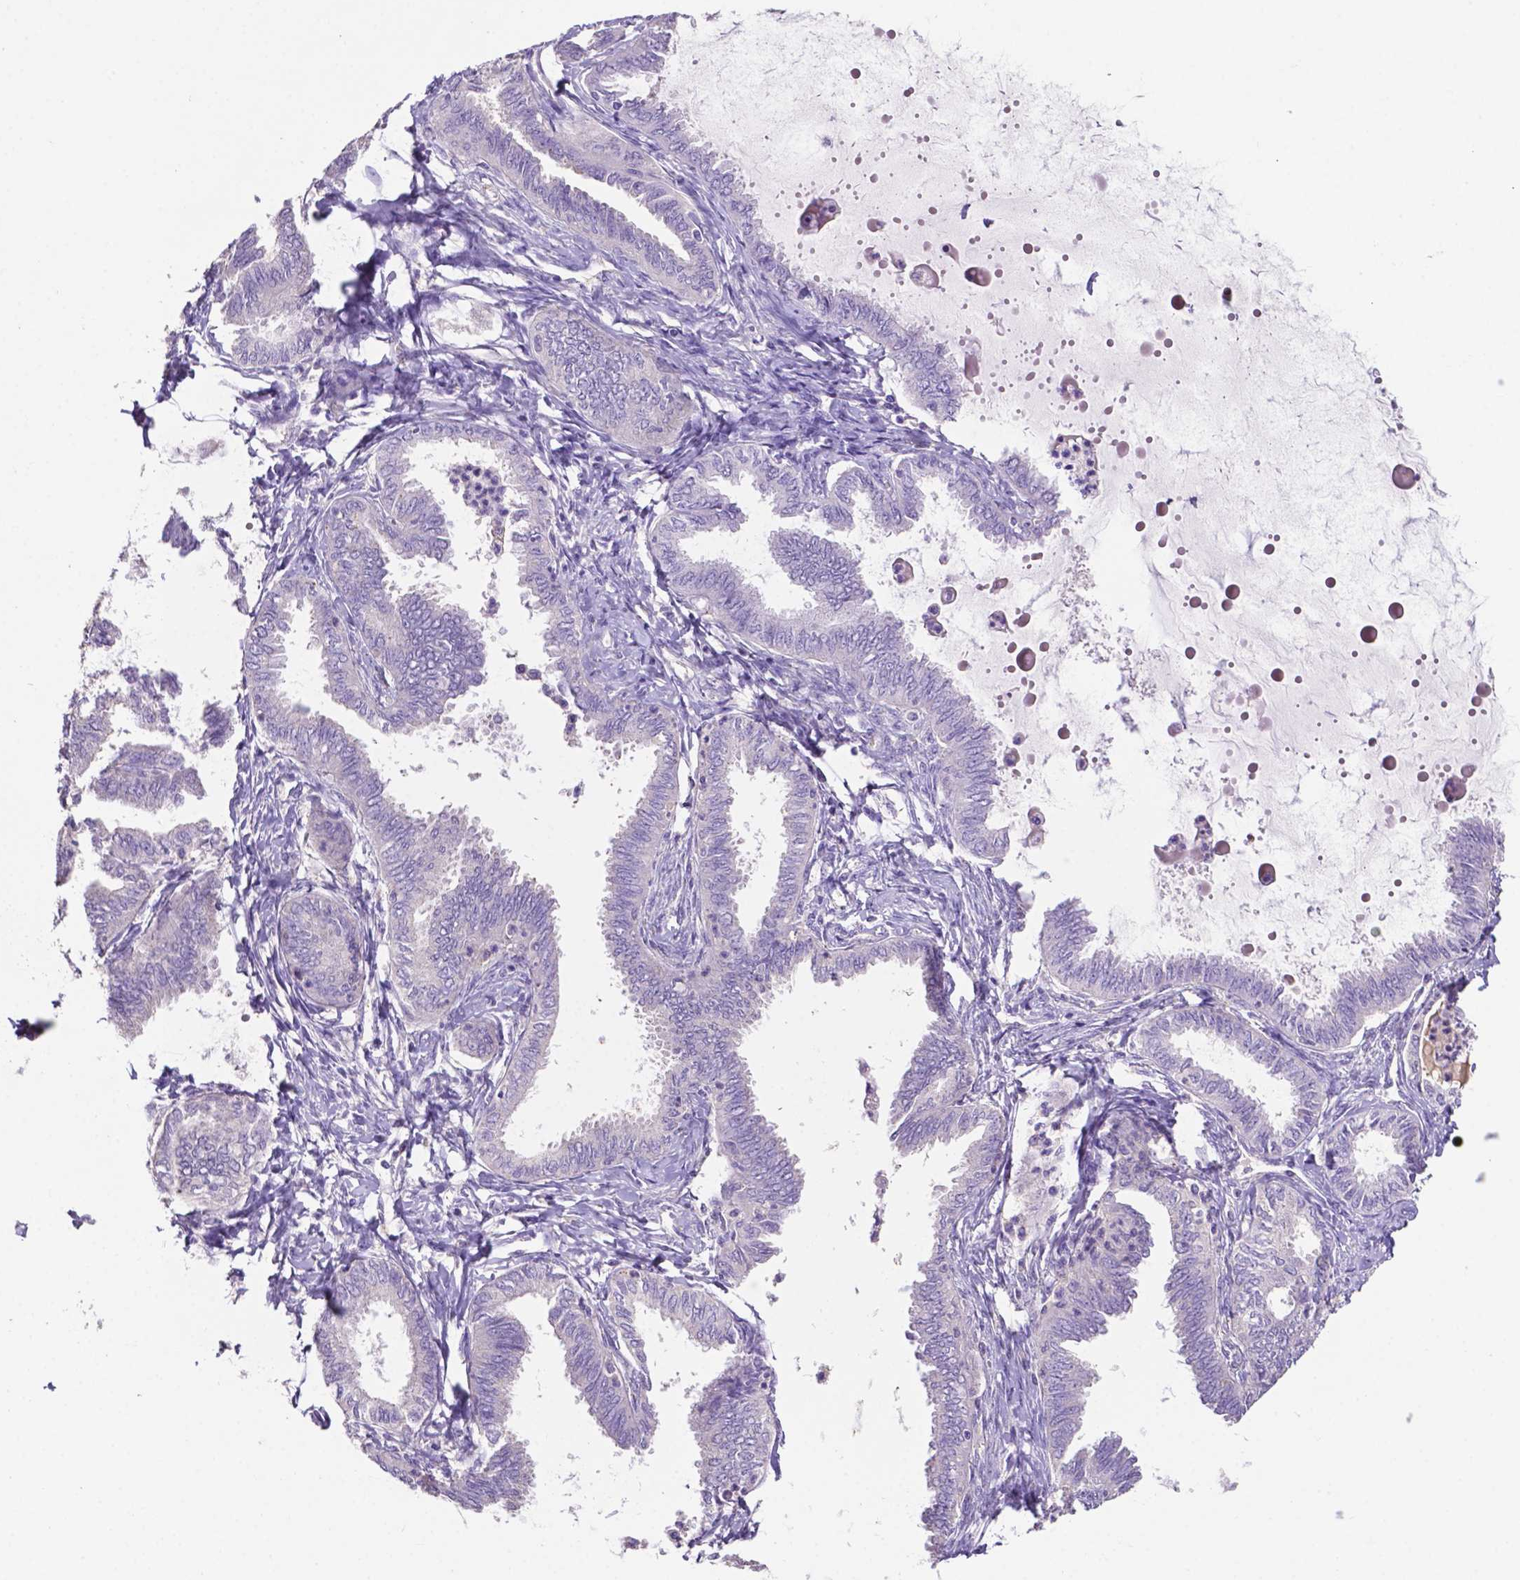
{"staining": {"intensity": "negative", "quantity": "none", "location": "none"}, "tissue": "ovarian cancer", "cell_type": "Tumor cells", "image_type": "cancer", "snomed": [{"axis": "morphology", "description": "Carcinoma, endometroid"}, {"axis": "topography", "description": "Ovary"}], "caption": "Immunohistochemical staining of endometroid carcinoma (ovarian) exhibits no significant positivity in tumor cells.", "gene": "PRPS2", "patient": {"sex": "female", "age": 70}}